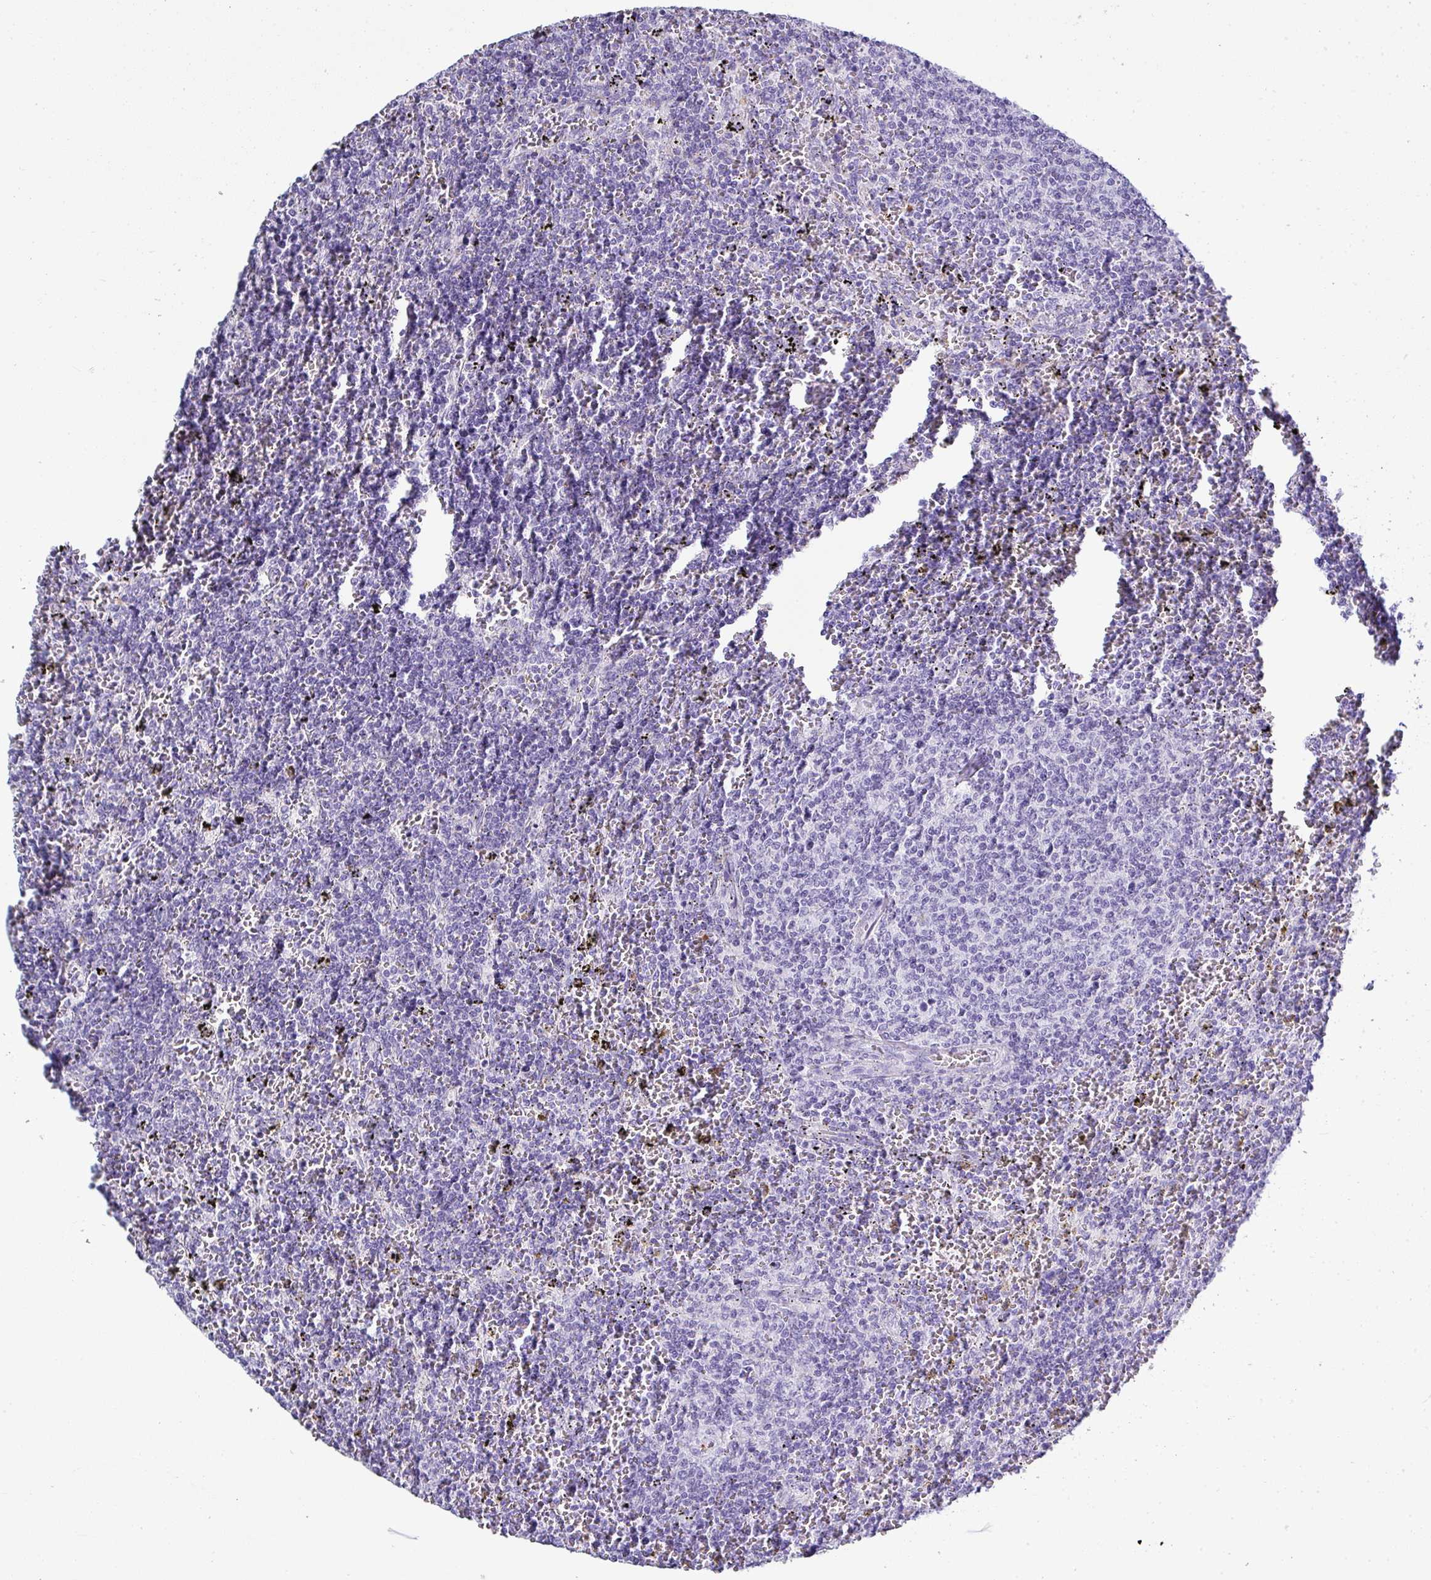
{"staining": {"intensity": "negative", "quantity": "none", "location": "none"}, "tissue": "lymphoma", "cell_type": "Tumor cells", "image_type": "cancer", "snomed": [{"axis": "morphology", "description": "Malignant lymphoma, non-Hodgkin's type, Low grade"}, {"axis": "topography", "description": "Spleen"}], "caption": "Malignant lymphoma, non-Hodgkin's type (low-grade) was stained to show a protein in brown. There is no significant staining in tumor cells.", "gene": "ZNF568", "patient": {"sex": "female", "age": 50}}